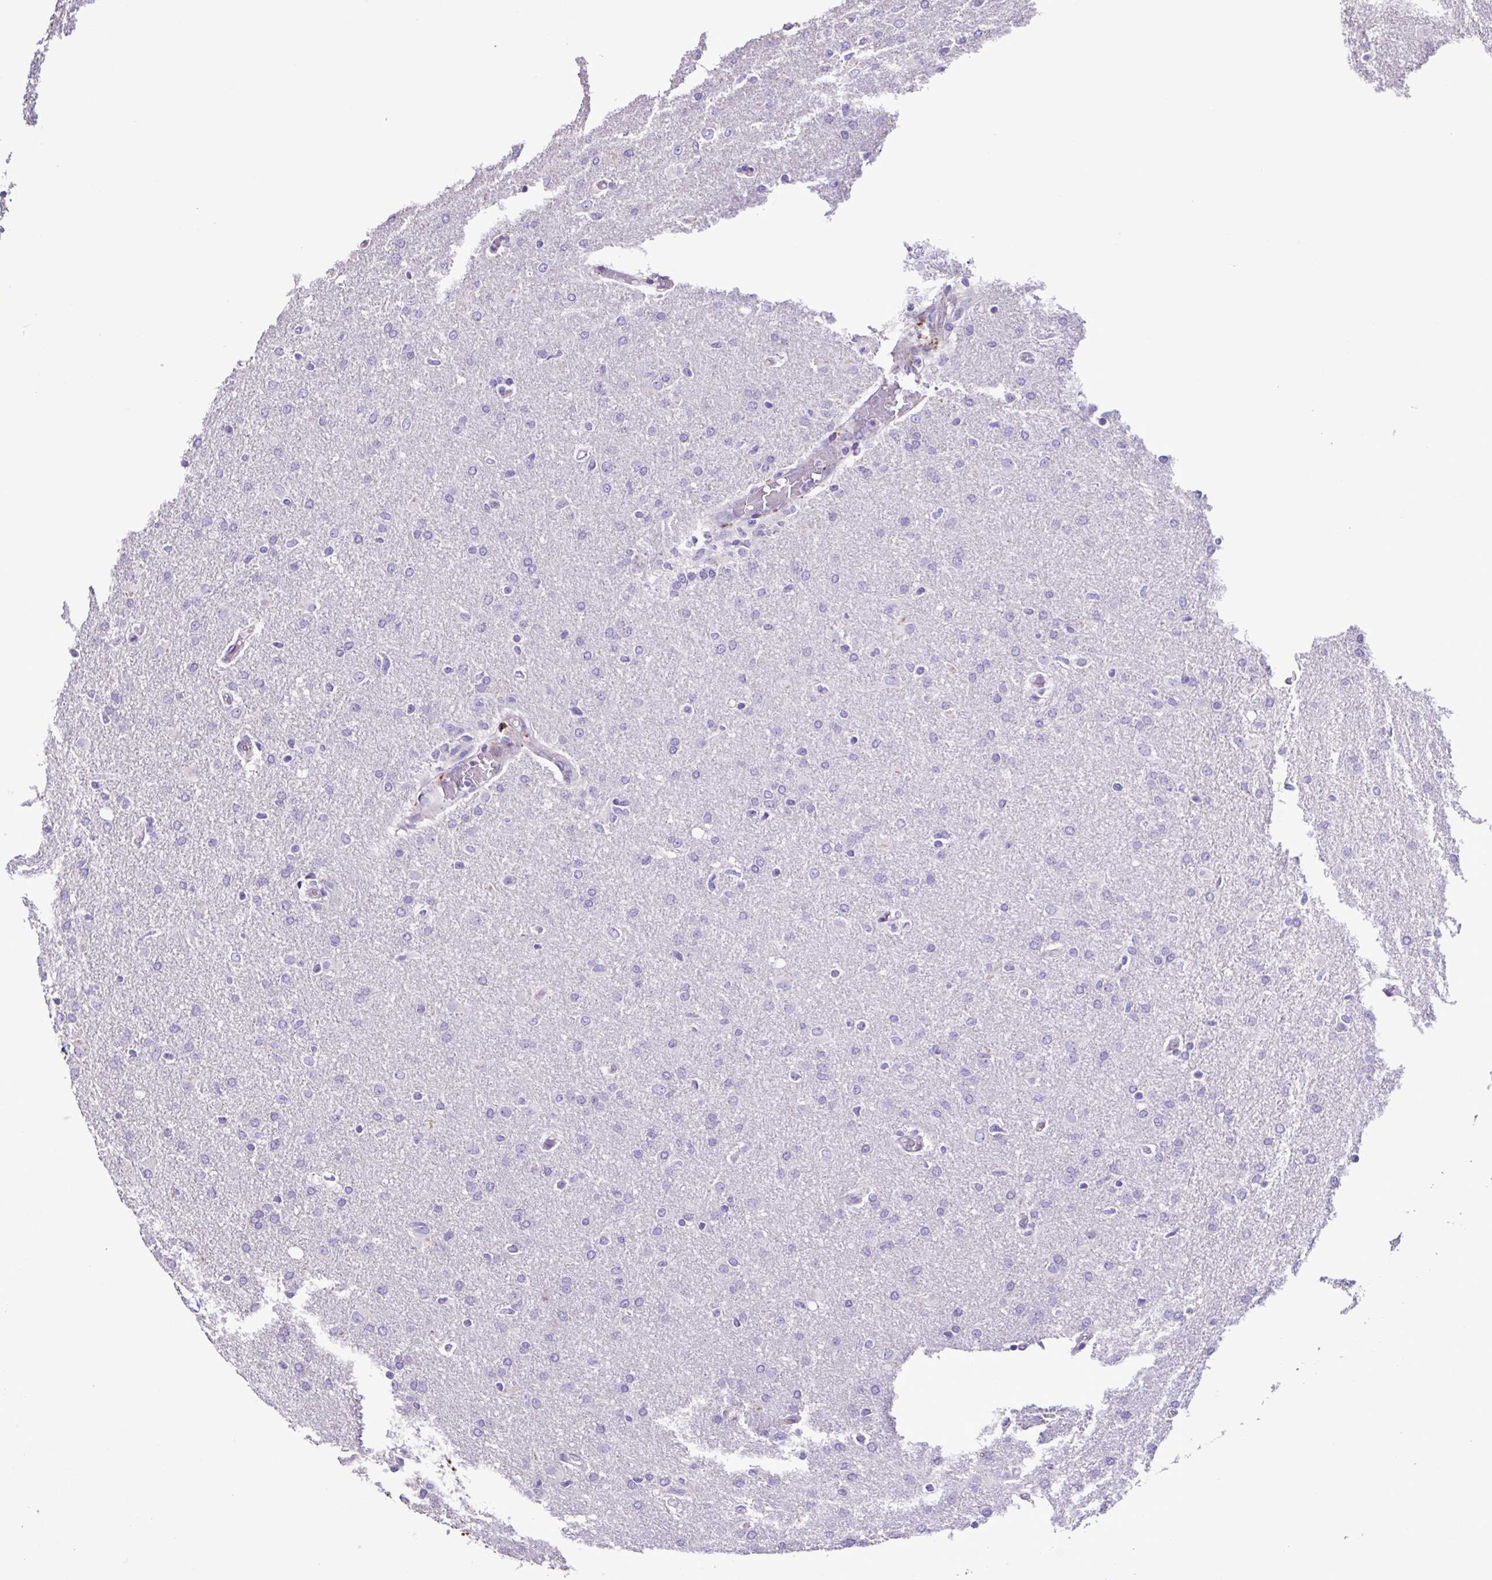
{"staining": {"intensity": "negative", "quantity": "none", "location": "none"}, "tissue": "glioma", "cell_type": "Tumor cells", "image_type": "cancer", "snomed": [{"axis": "morphology", "description": "Glioma, malignant, High grade"}, {"axis": "topography", "description": "Brain"}], "caption": "This is a image of IHC staining of high-grade glioma (malignant), which shows no positivity in tumor cells. Brightfield microscopy of immunohistochemistry (IHC) stained with DAB (3,3'-diaminobenzidine) (brown) and hematoxylin (blue), captured at high magnification.", "gene": "PLA2G4E", "patient": {"sex": "male", "age": 68}}